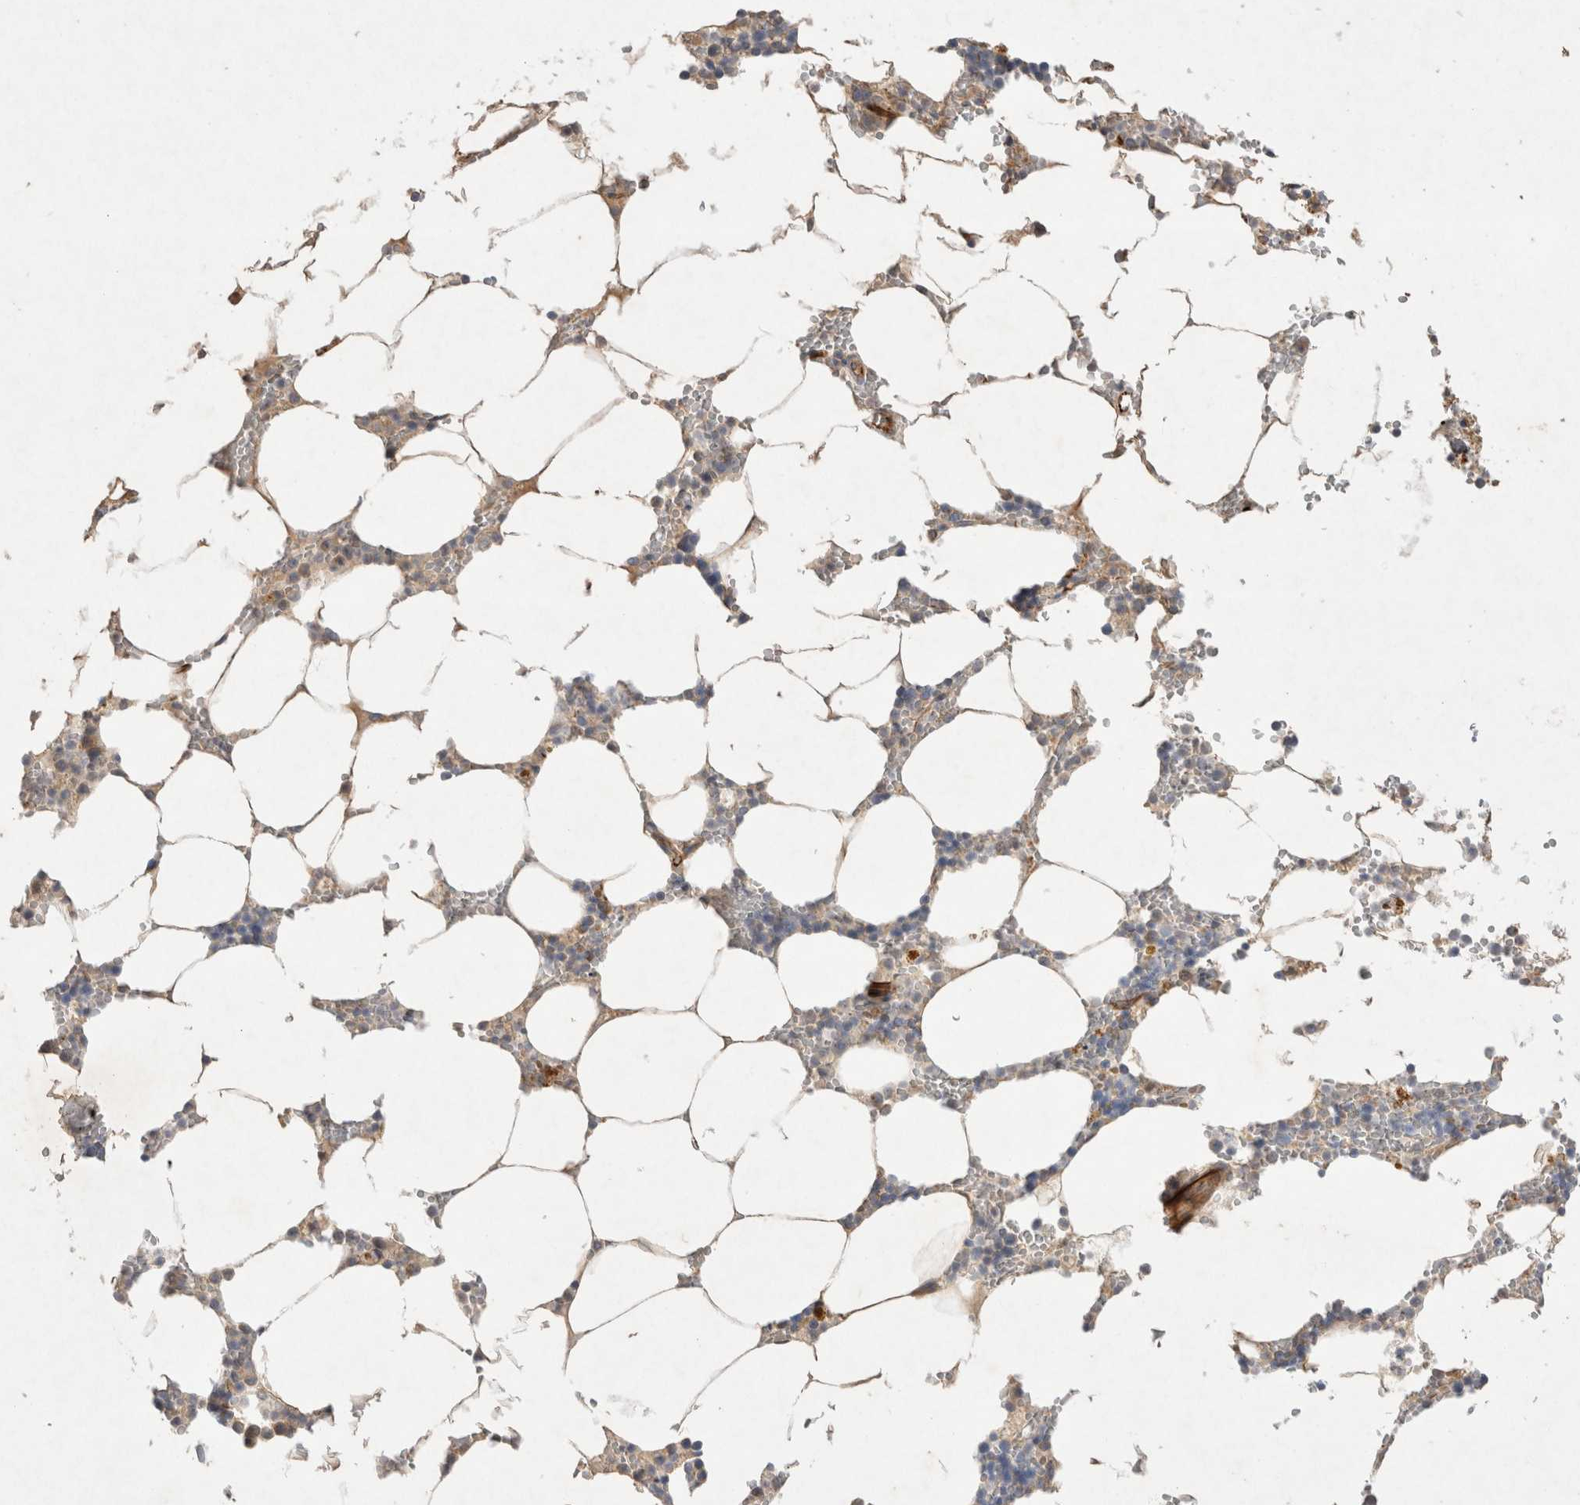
{"staining": {"intensity": "weak", "quantity": "<25%", "location": "cytoplasmic/membranous"}, "tissue": "bone marrow", "cell_type": "Hematopoietic cells", "image_type": "normal", "snomed": [{"axis": "morphology", "description": "Normal tissue, NOS"}, {"axis": "topography", "description": "Bone marrow"}], "caption": "IHC micrograph of benign bone marrow stained for a protein (brown), which demonstrates no expression in hematopoietic cells. (DAB (3,3'-diaminobenzidine) immunohistochemistry (IHC) visualized using brightfield microscopy, high magnification).", "gene": "NMU", "patient": {"sex": "male", "age": 70}}